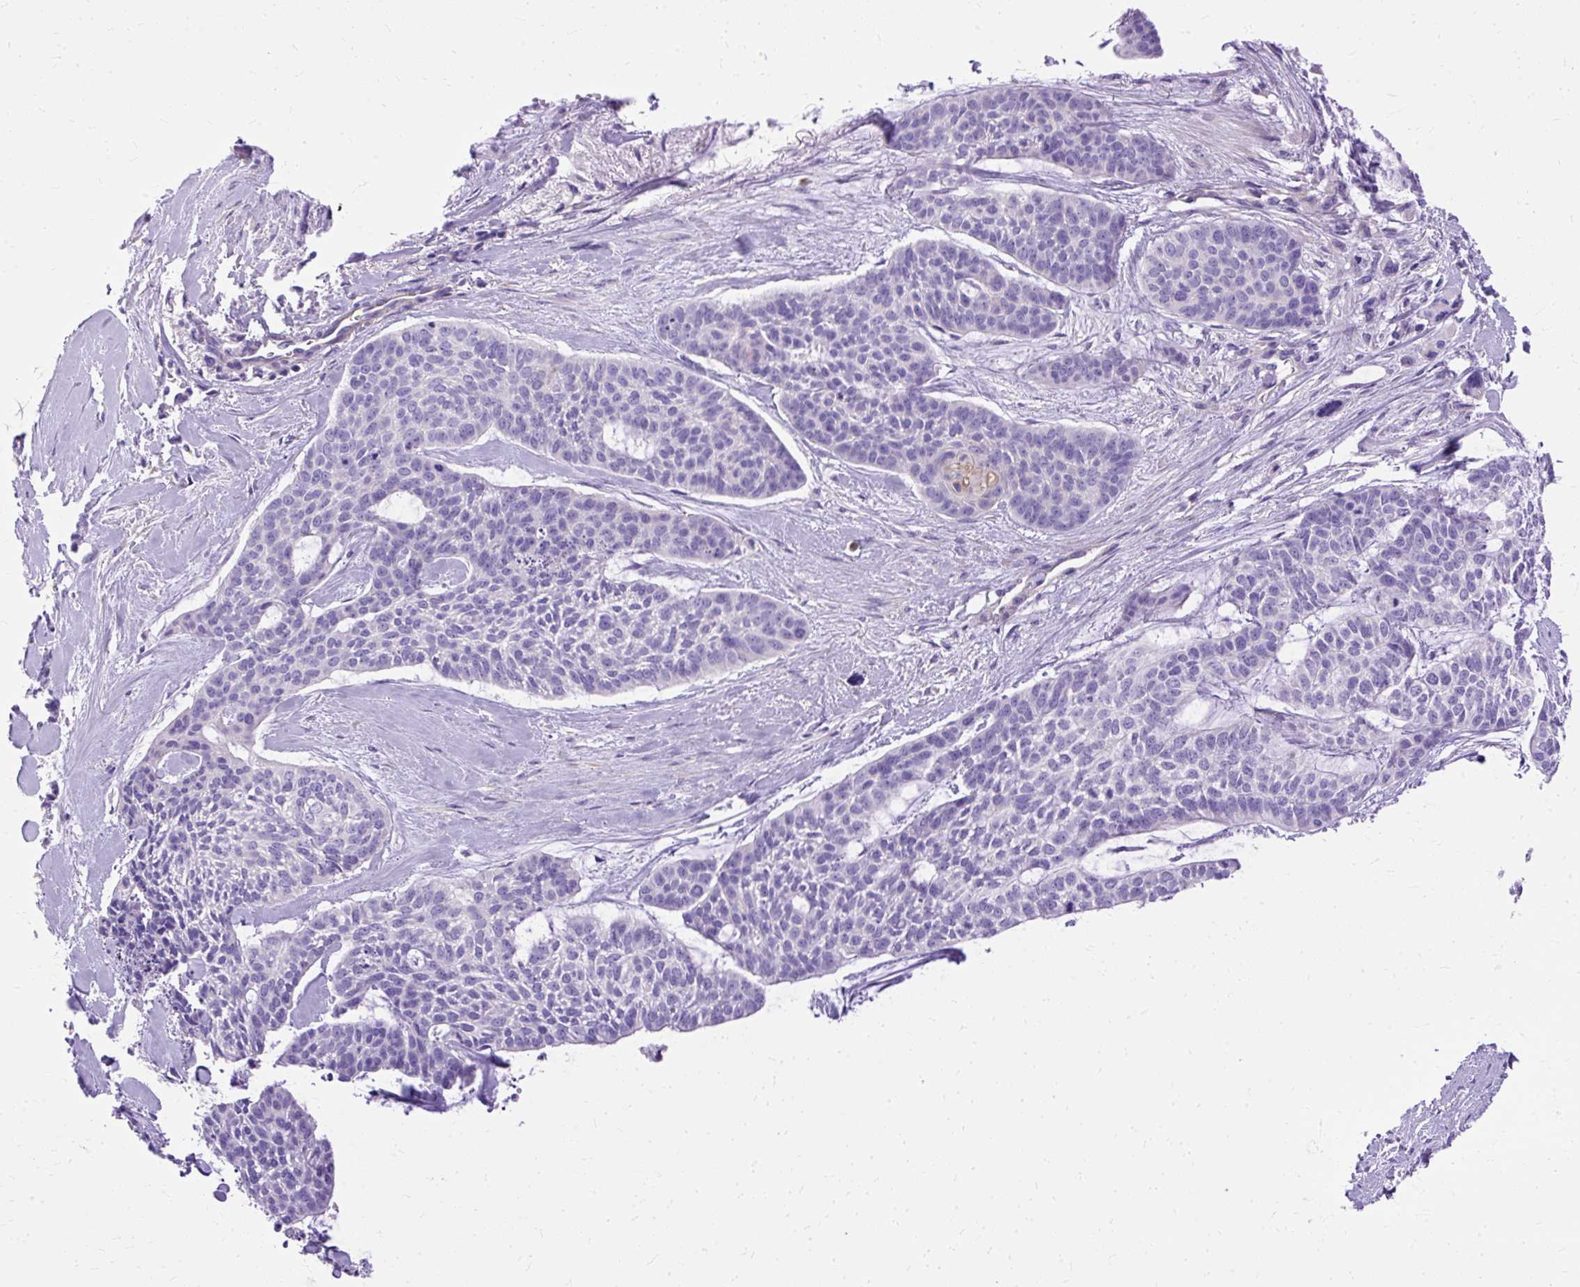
{"staining": {"intensity": "negative", "quantity": "none", "location": "none"}, "tissue": "skin cancer", "cell_type": "Tumor cells", "image_type": "cancer", "snomed": [{"axis": "morphology", "description": "Basal cell carcinoma"}, {"axis": "topography", "description": "Skin"}], "caption": "Tumor cells show no significant protein expression in skin basal cell carcinoma. Brightfield microscopy of immunohistochemistry (IHC) stained with DAB (3,3'-diaminobenzidine) (brown) and hematoxylin (blue), captured at high magnification.", "gene": "MYO6", "patient": {"sex": "female", "age": 64}}